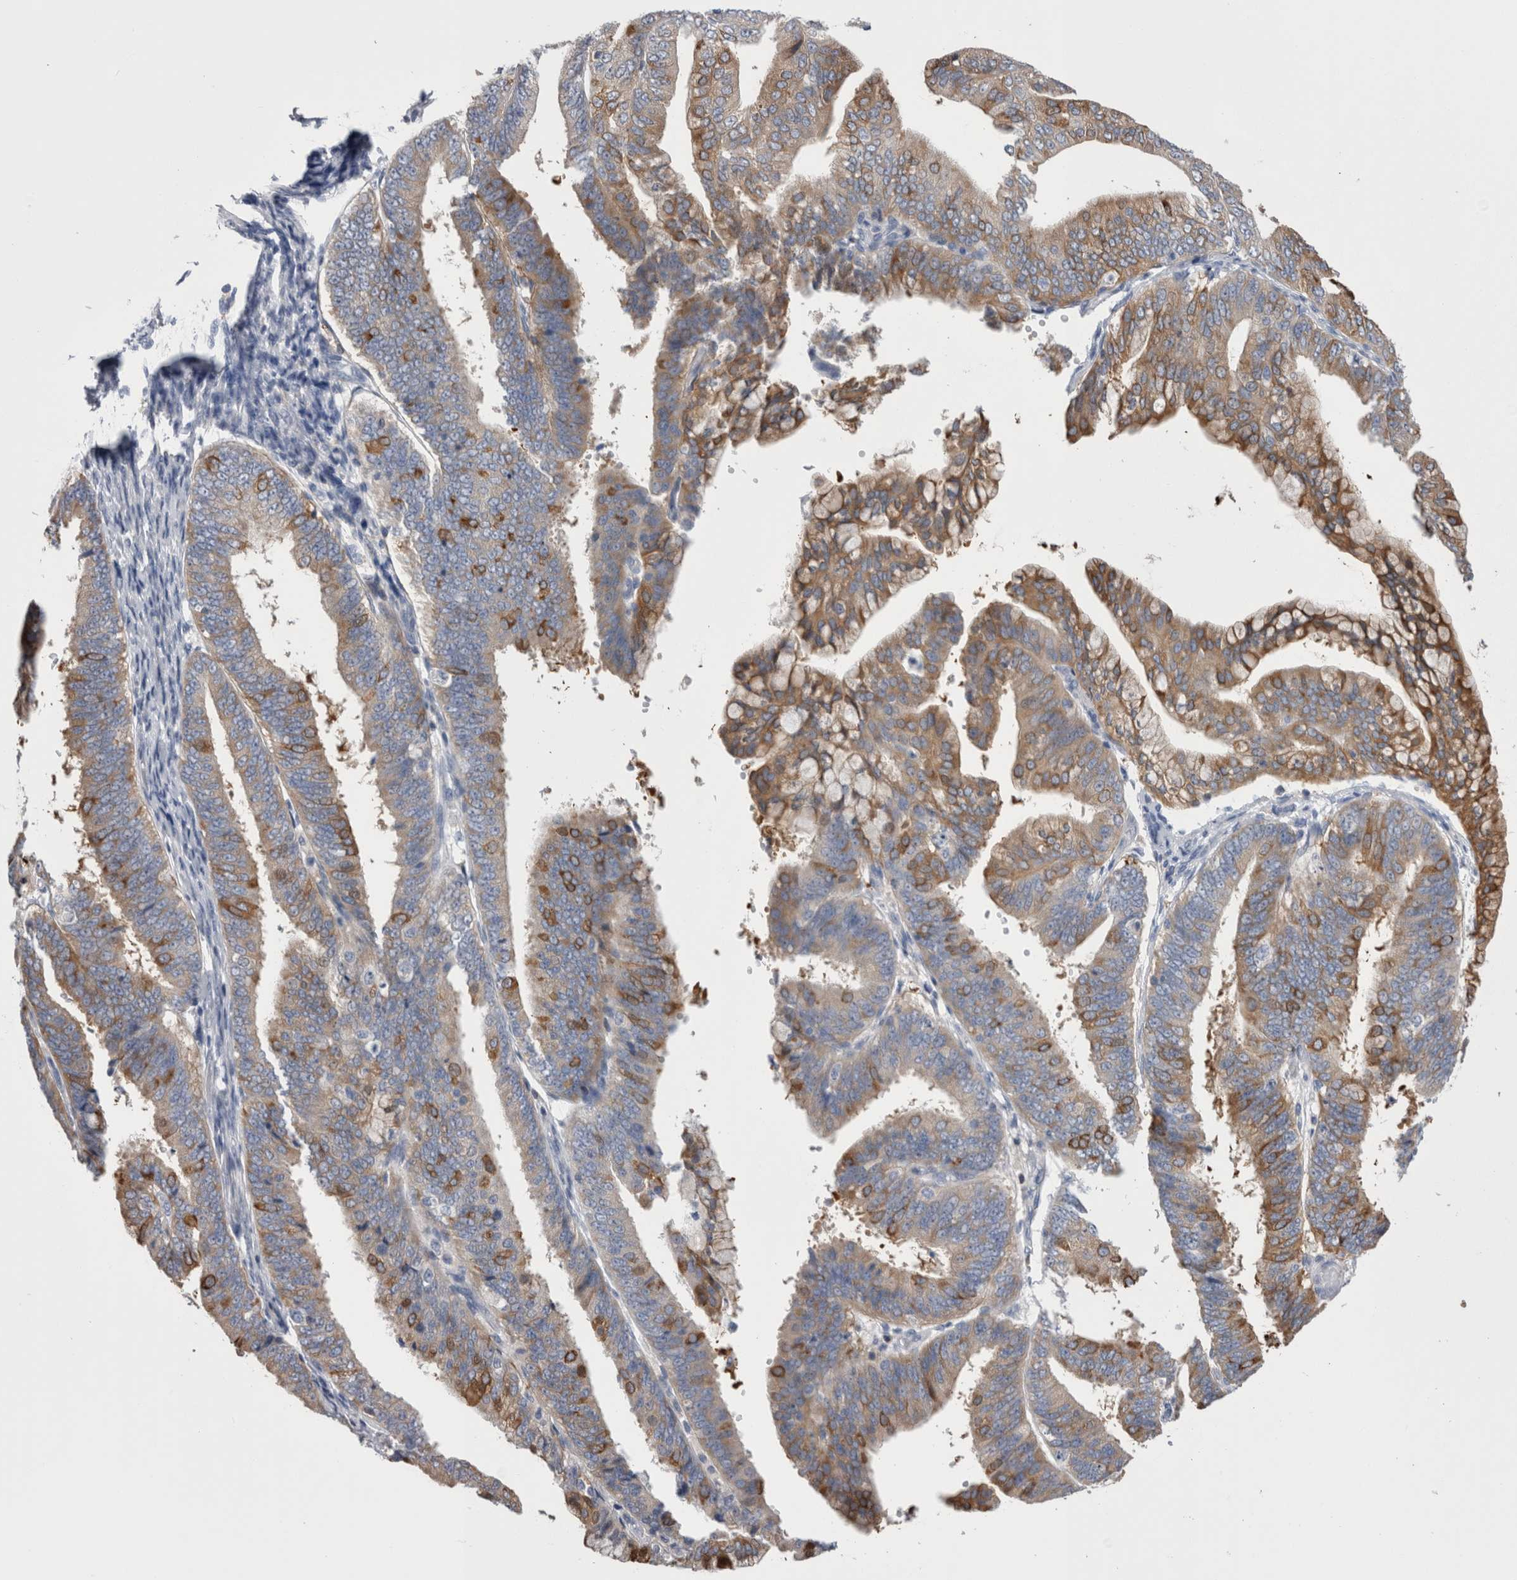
{"staining": {"intensity": "moderate", "quantity": "25%-75%", "location": "cytoplasmic/membranous"}, "tissue": "endometrial cancer", "cell_type": "Tumor cells", "image_type": "cancer", "snomed": [{"axis": "morphology", "description": "Adenocarcinoma, NOS"}, {"axis": "topography", "description": "Endometrium"}], "caption": "Endometrial cancer (adenocarcinoma) was stained to show a protein in brown. There is medium levels of moderate cytoplasmic/membranous expression in about 25%-75% of tumor cells.", "gene": "DCTN6", "patient": {"sex": "female", "age": 63}}